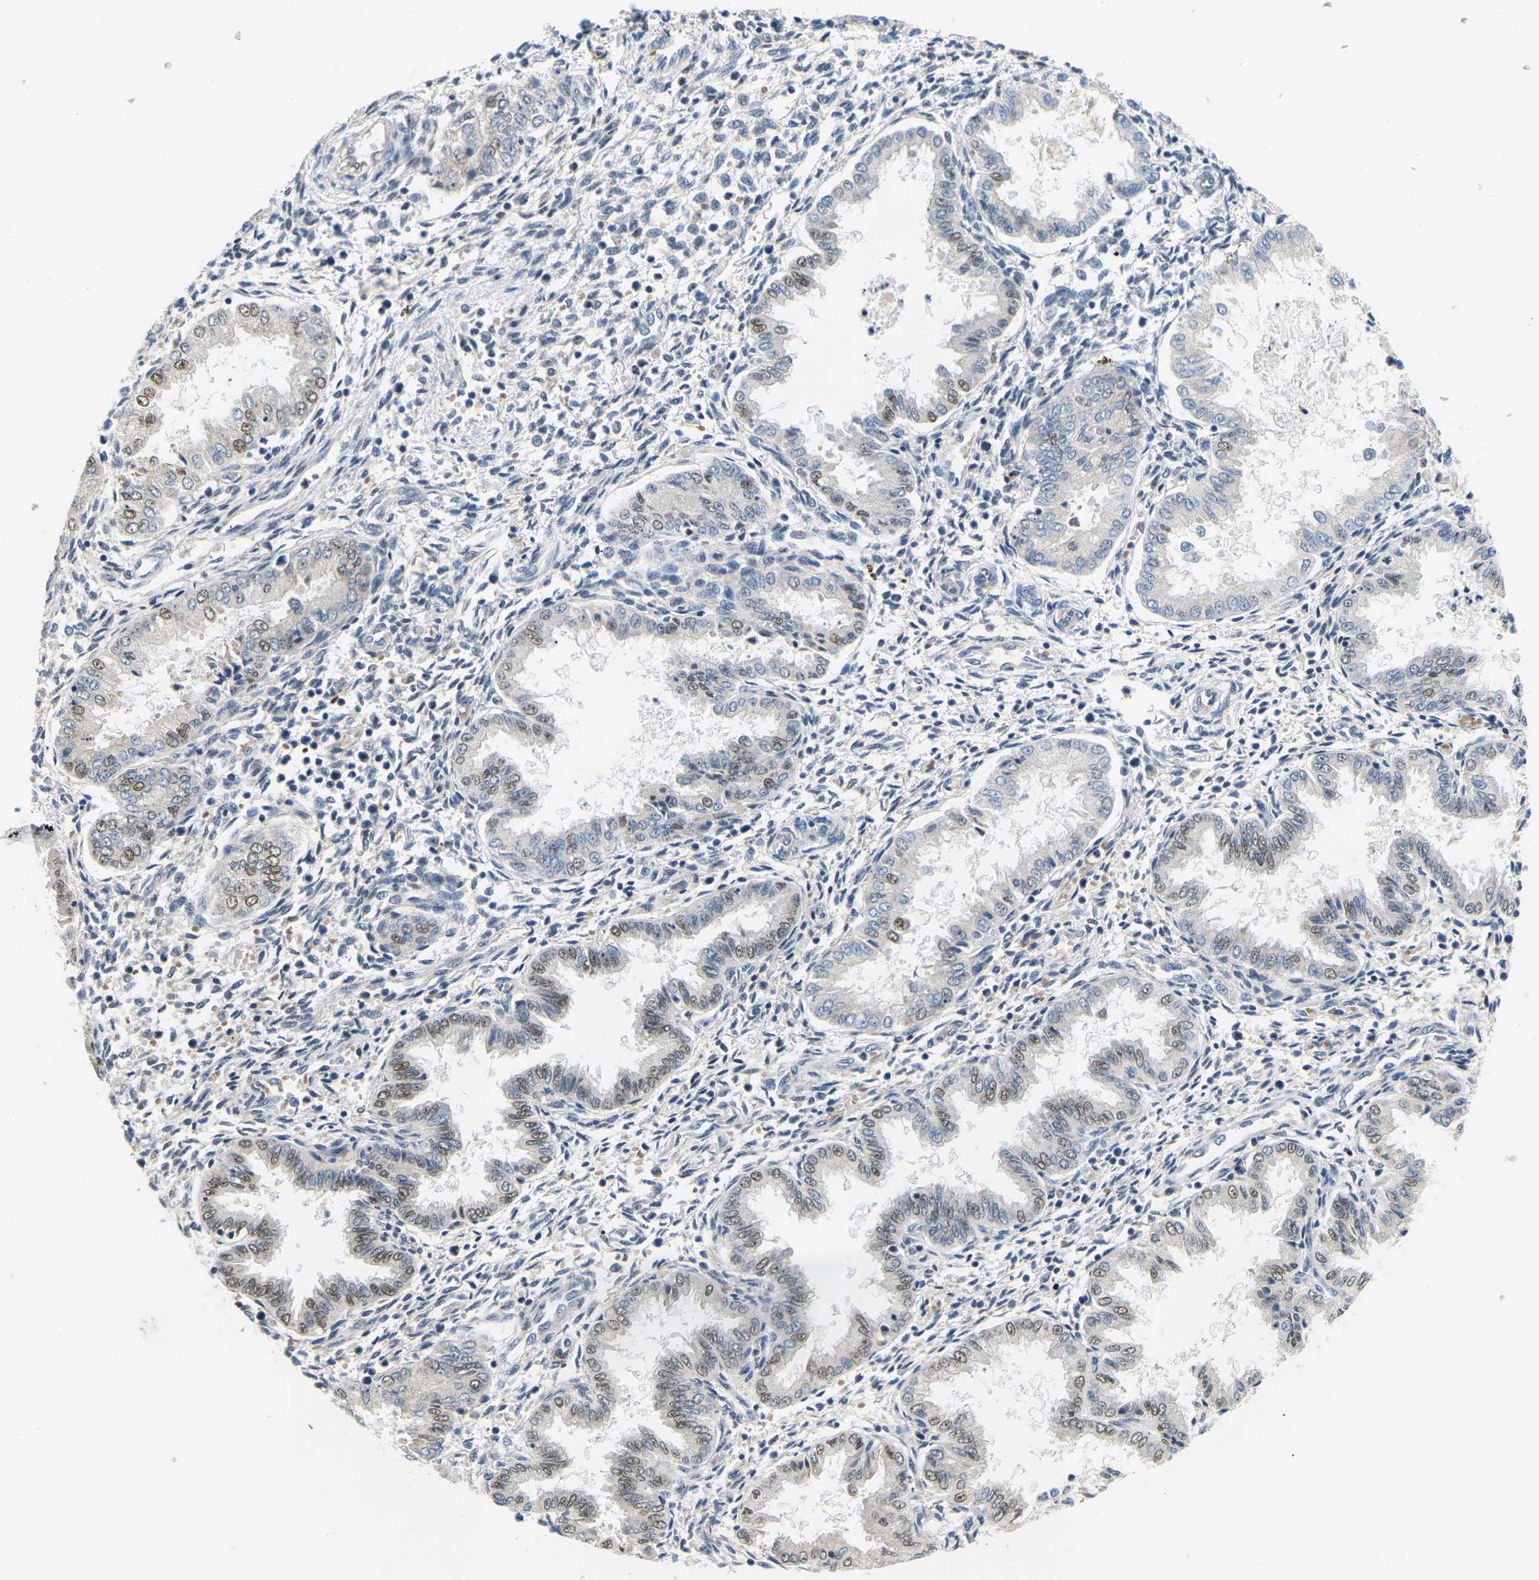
{"staining": {"intensity": "negative", "quantity": "none", "location": "none"}, "tissue": "endometrium", "cell_type": "Cells in endometrial stroma", "image_type": "normal", "snomed": [{"axis": "morphology", "description": "Normal tissue, NOS"}, {"axis": "topography", "description": "Endometrium"}], "caption": "A high-resolution image shows immunohistochemistry (IHC) staining of unremarkable endometrium, which shows no significant staining in cells in endometrial stroma.", "gene": "ERBB4", "patient": {"sex": "female", "age": 33}}